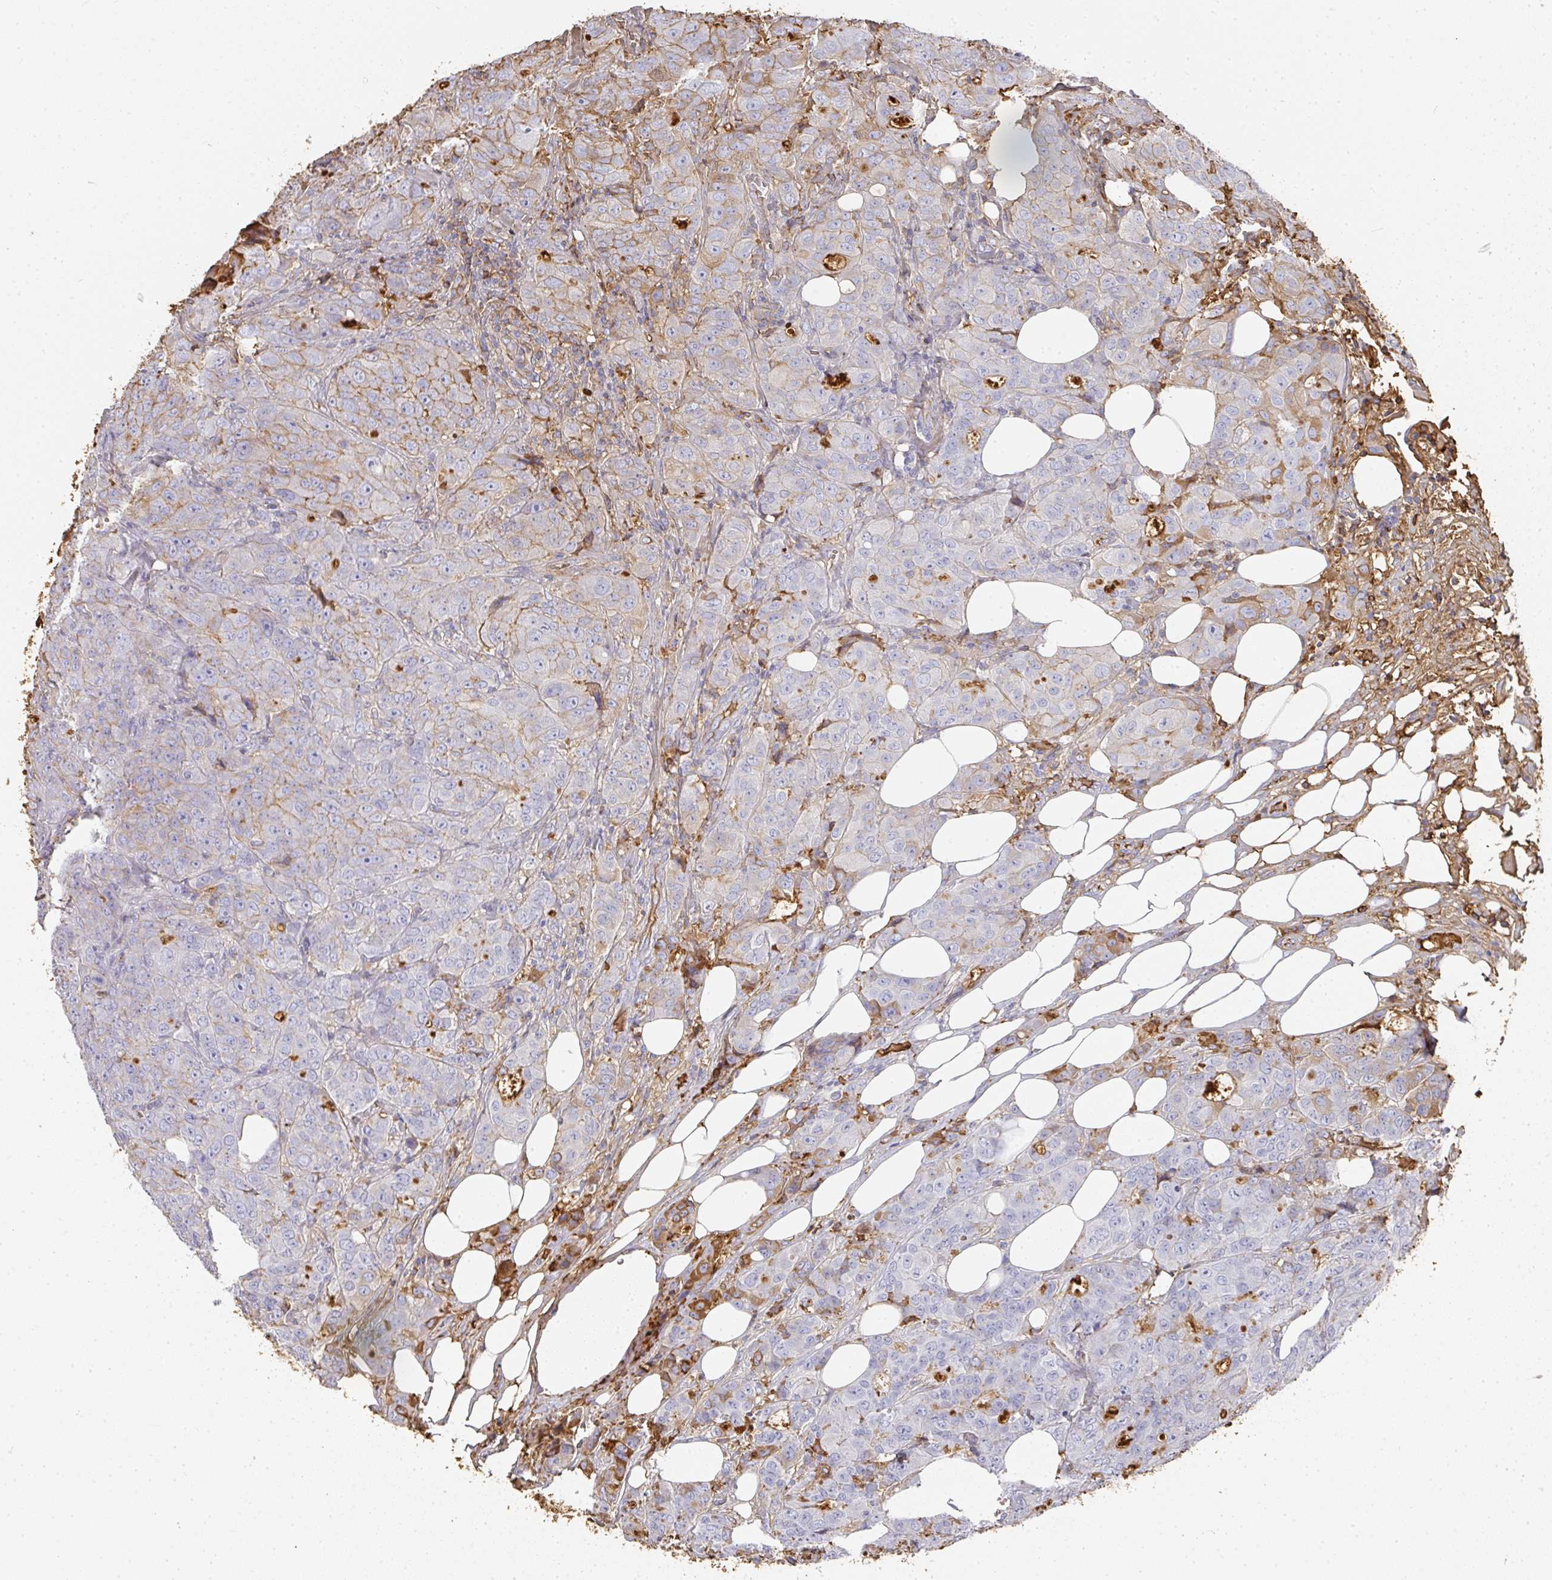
{"staining": {"intensity": "weak", "quantity": "<25%", "location": "cytoplasmic/membranous"}, "tissue": "breast cancer", "cell_type": "Tumor cells", "image_type": "cancer", "snomed": [{"axis": "morphology", "description": "Duct carcinoma"}, {"axis": "topography", "description": "Breast"}], "caption": "Immunohistochemical staining of human breast cancer displays no significant staining in tumor cells. (Brightfield microscopy of DAB immunohistochemistry at high magnification).", "gene": "ALB", "patient": {"sex": "female", "age": 43}}